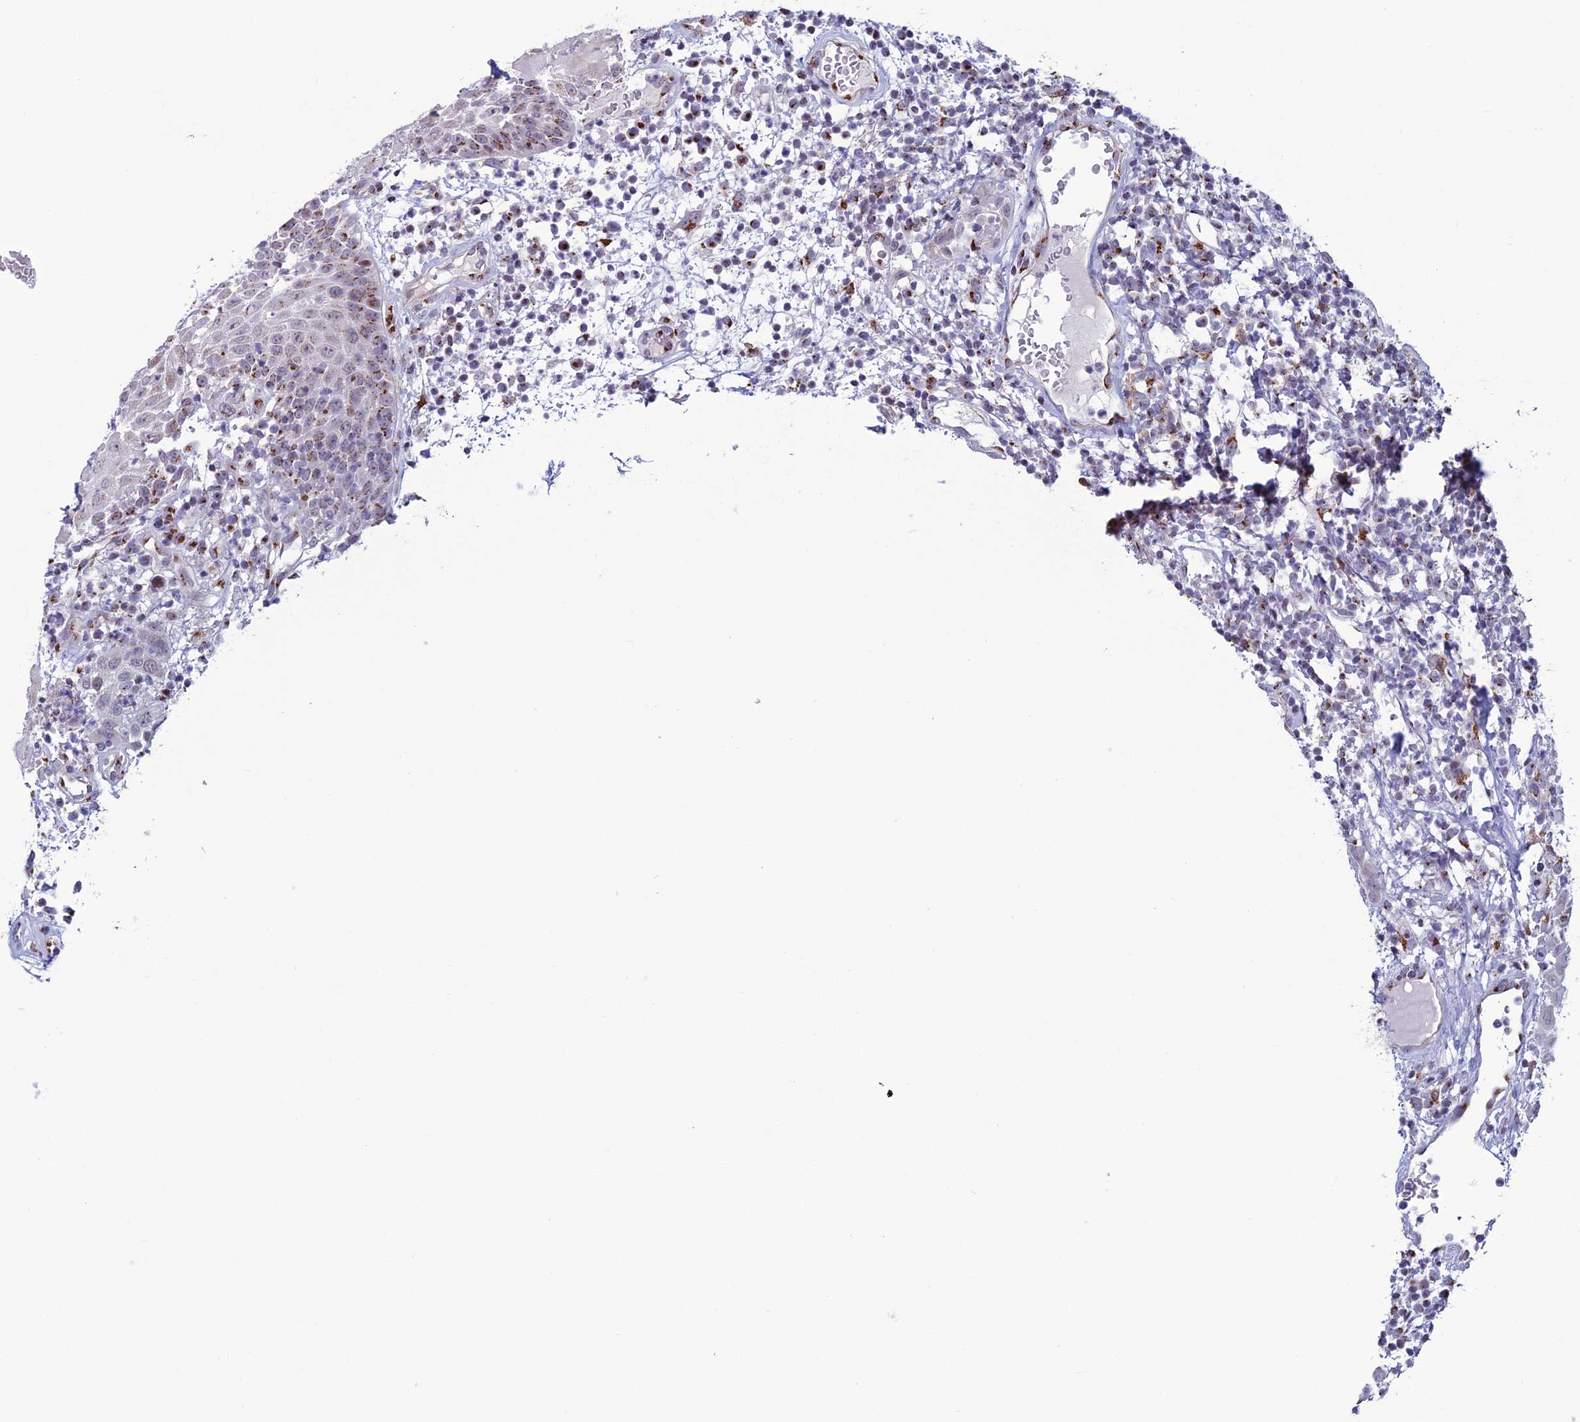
{"staining": {"intensity": "moderate", "quantity": "25%-75%", "location": "cytoplasmic/membranous"}, "tissue": "oral mucosa", "cell_type": "Squamous epithelial cells", "image_type": "normal", "snomed": [{"axis": "morphology", "description": "Normal tissue, NOS"}, {"axis": "topography", "description": "Skeletal muscle"}, {"axis": "topography", "description": "Oral tissue"}, {"axis": "topography", "description": "Salivary gland"}, {"axis": "topography", "description": "Peripheral nerve tissue"}], "caption": "Brown immunohistochemical staining in normal human oral mucosa displays moderate cytoplasmic/membranous expression in about 25%-75% of squamous epithelial cells. (brown staining indicates protein expression, while blue staining denotes nuclei).", "gene": "PLEKHA4", "patient": {"sex": "male", "age": 54}}